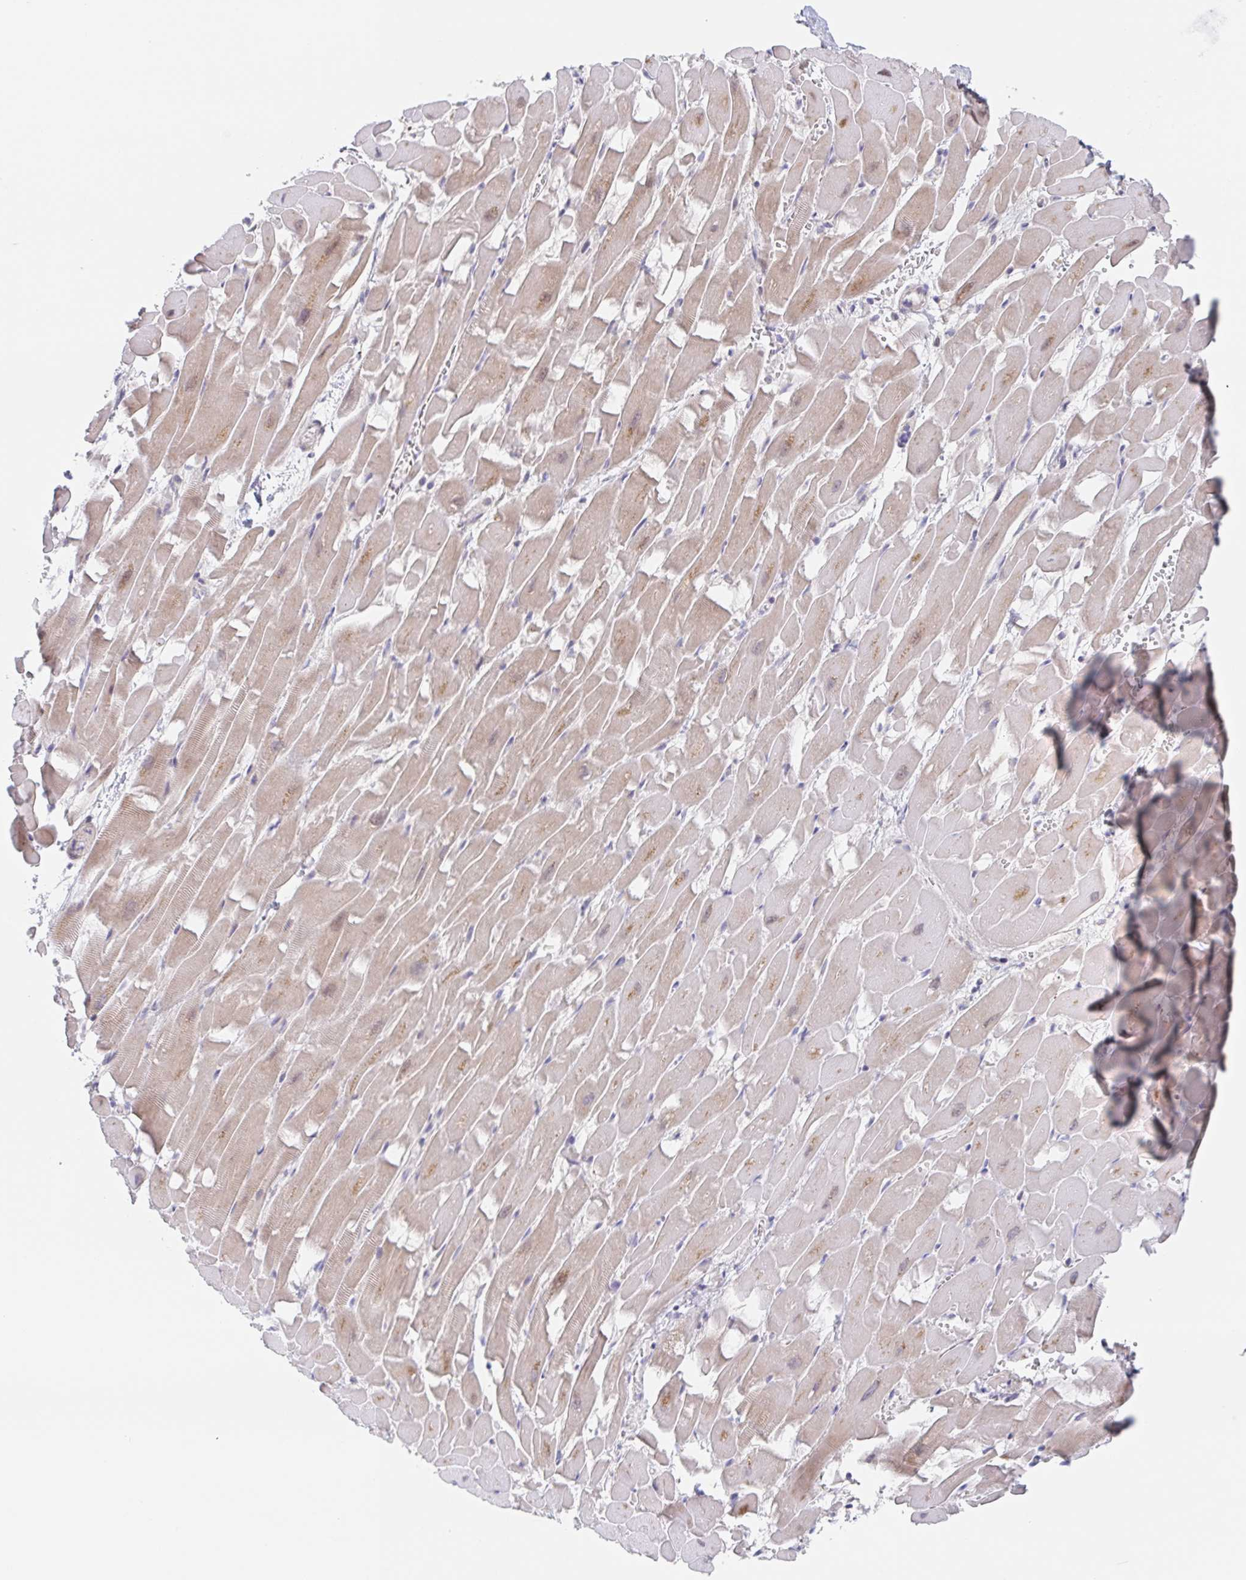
{"staining": {"intensity": "weak", "quantity": ">75%", "location": "cytoplasmic/membranous"}, "tissue": "heart muscle", "cell_type": "Cardiomyocytes", "image_type": "normal", "snomed": [{"axis": "morphology", "description": "Normal tissue, NOS"}, {"axis": "topography", "description": "Heart"}], "caption": "Heart muscle stained with IHC demonstrates weak cytoplasmic/membranous expression in about >75% of cardiomyocytes.", "gene": "POU2F3", "patient": {"sex": "male", "age": 37}}